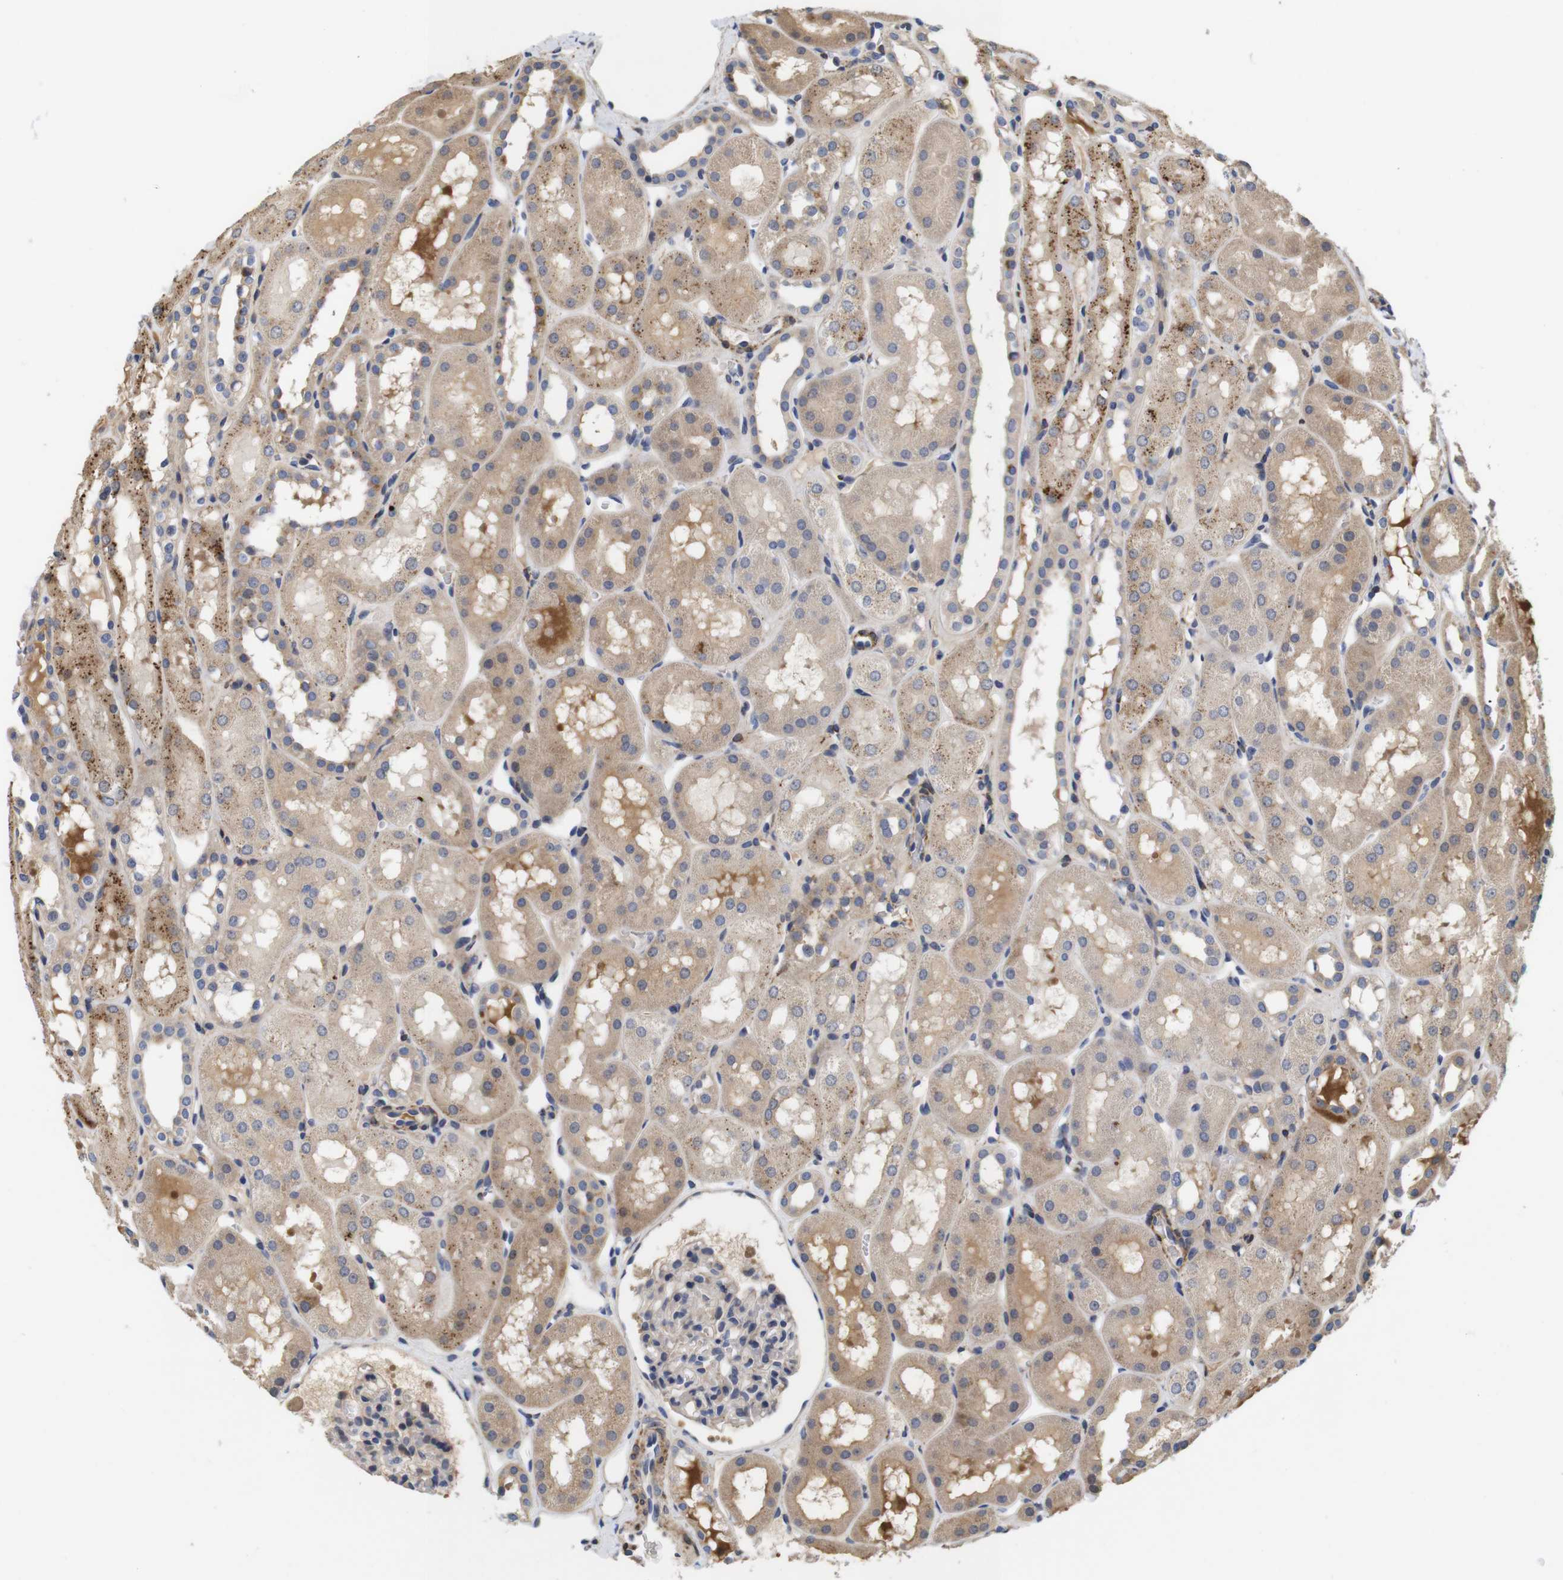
{"staining": {"intensity": "weak", "quantity": "<25%", "location": "cytoplasmic/membranous"}, "tissue": "kidney", "cell_type": "Cells in glomeruli", "image_type": "normal", "snomed": [{"axis": "morphology", "description": "Normal tissue, NOS"}, {"axis": "topography", "description": "Kidney"}, {"axis": "topography", "description": "Urinary bladder"}], "caption": "Immunohistochemical staining of benign human kidney exhibits no significant staining in cells in glomeruli. (DAB (3,3'-diaminobenzidine) immunohistochemistry visualized using brightfield microscopy, high magnification).", "gene": "SPRY3", "patient": {"sex": "male", "age": 16}}